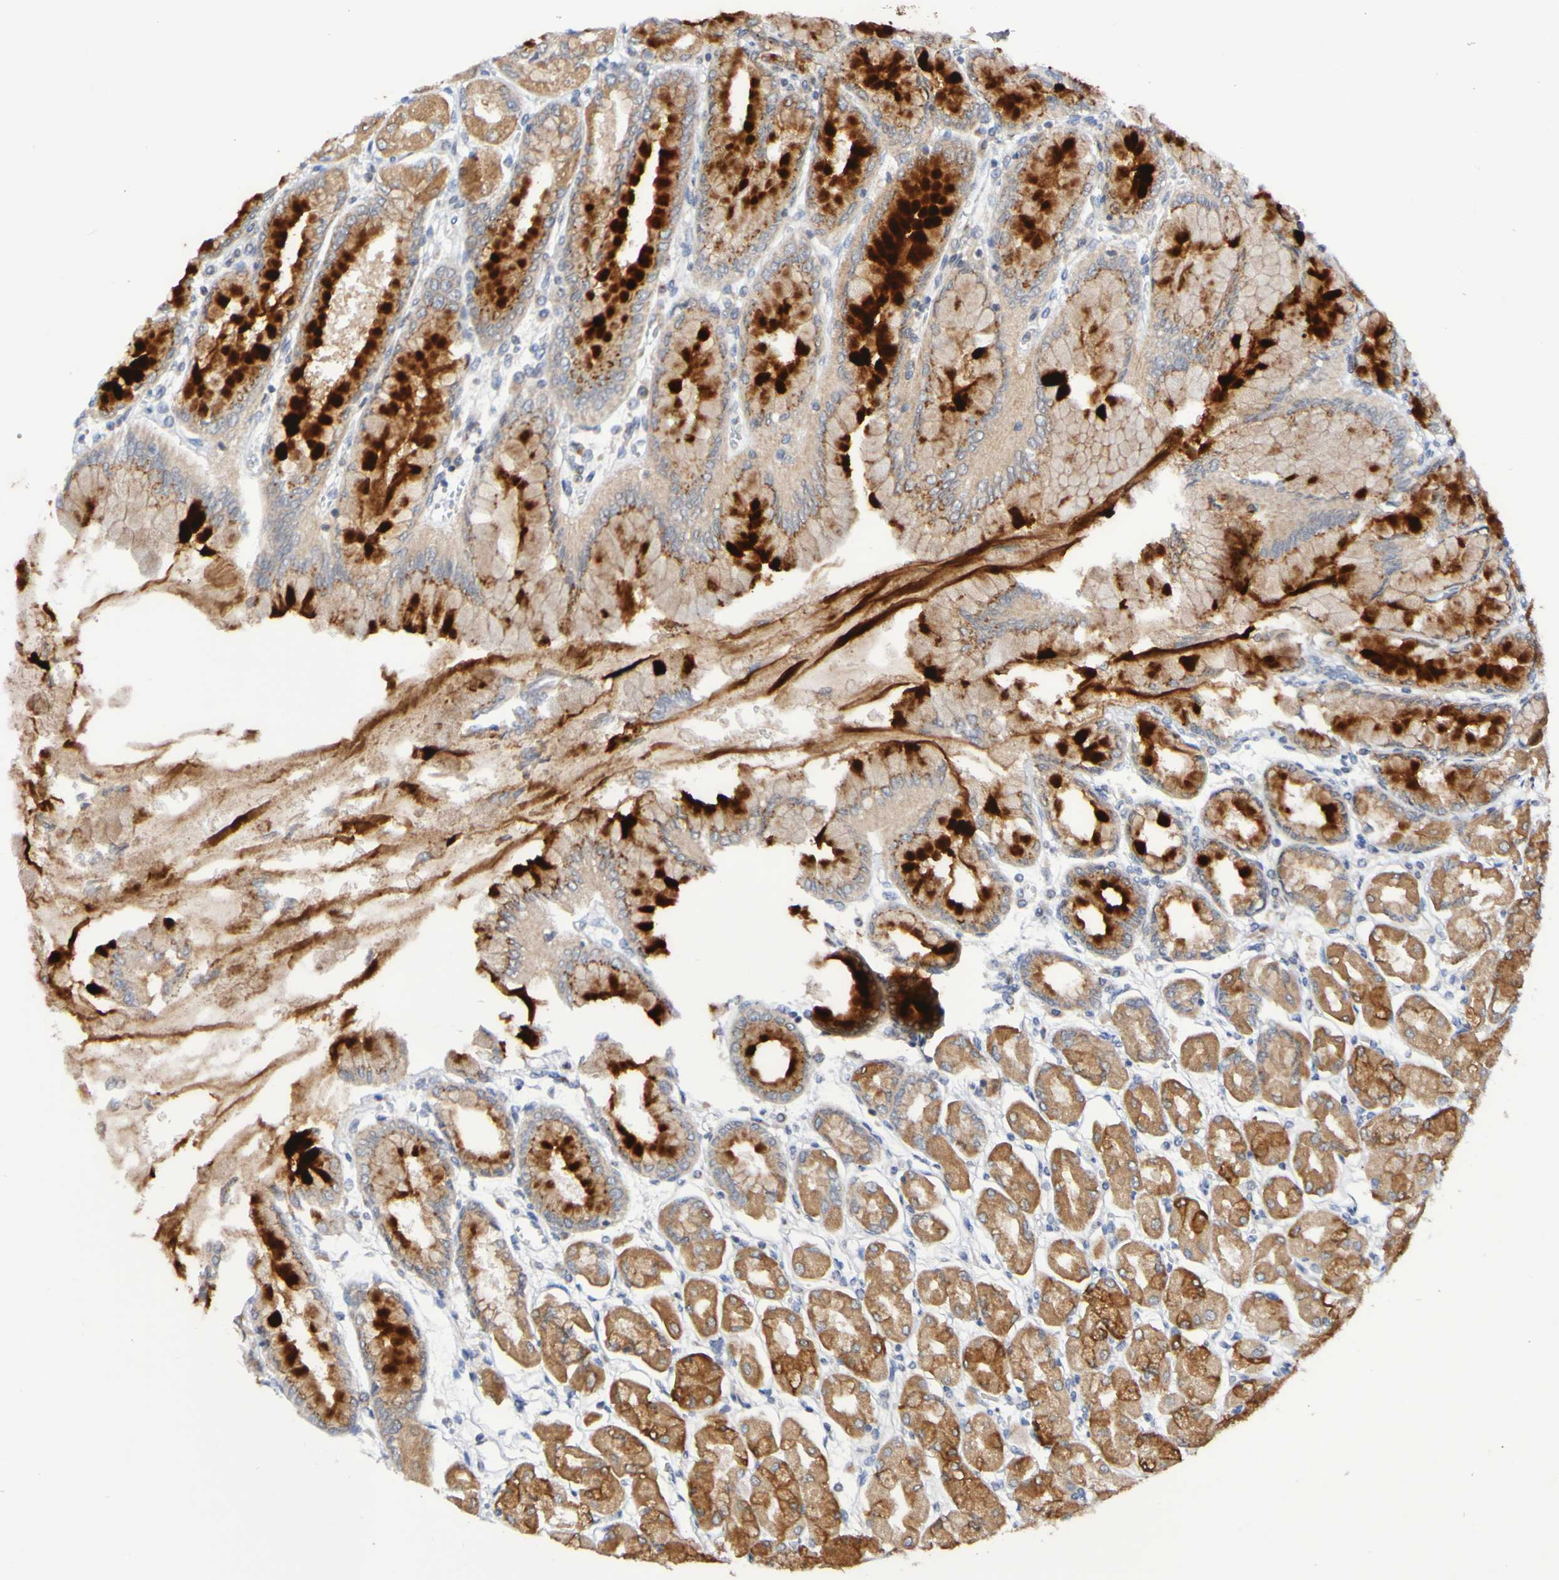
{"staining": {"intensity": "strong", "quantity": "25%-75%", "location": "cytoplasmic/membranous"}, "tissue": "stomach", "cell_type": "Glandular cells", "image_type": "normal", "snomed": [{"axis": "morphology", "description": "Normal tissue, NOS"}, {"axis": "topography", "description": "Stomach, upper"}], "caption": "Human stomach stained for a protein (brown) reveals strong cytoplasmic/membranous positive expression in about 25%-75% of glandular cells.", "gene": "PTP4A2", "patient": {"sex": "female", "age": 56}}